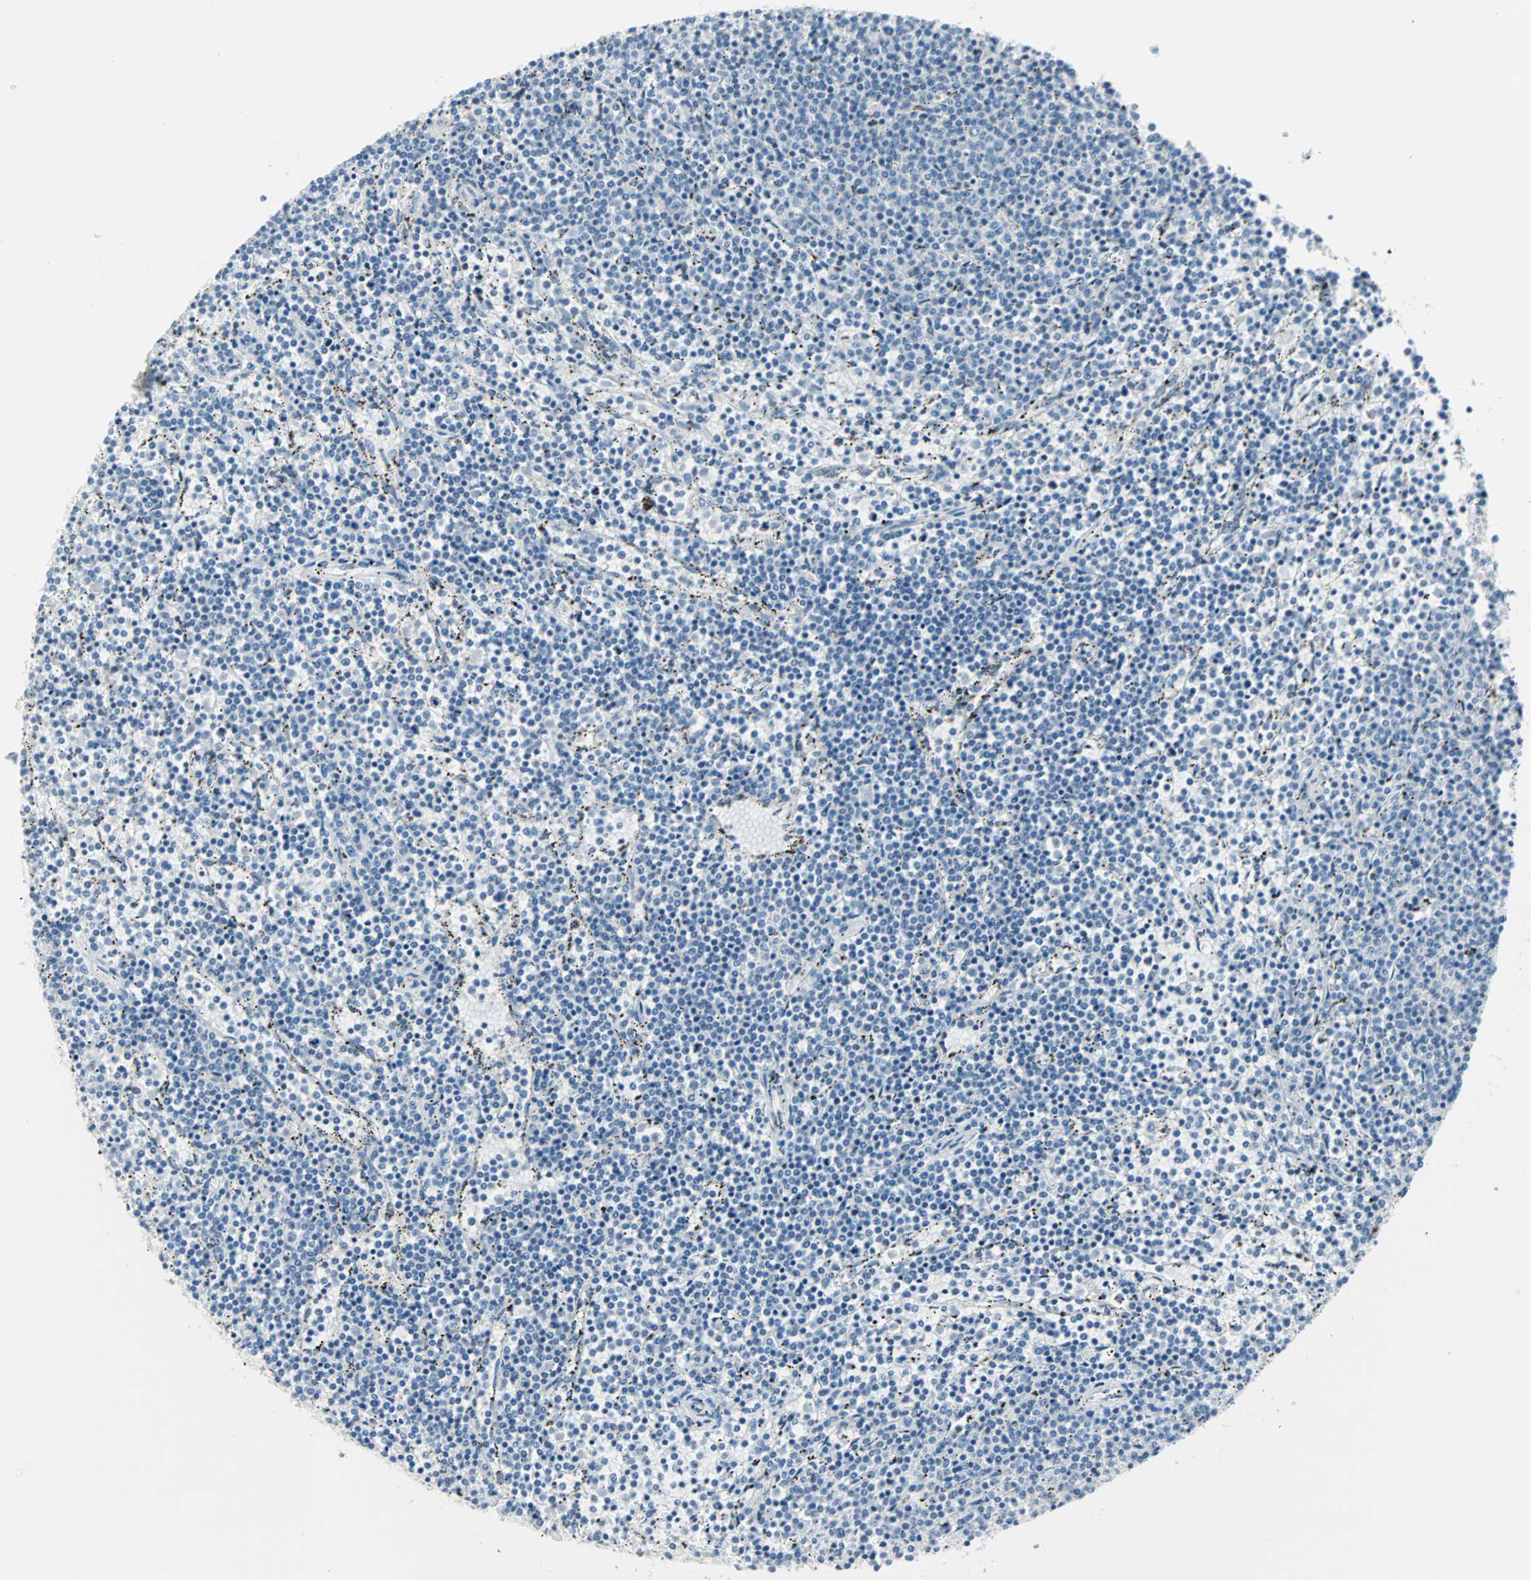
{"staining": {"intensity": "negative", "quantity": "none", "location": "none"}, "tissue": "lymphoma", "cell_type": "Tumor cells", "image_type": "cancer", "snomed": [{"axis": "morphology", "description": "Malignant lymphoma, non-Hodgkin's type, Low grade"}, {"axis": "topography", "description": "Spleen"}], "caption": "An immunohistochemistry (IHC) micrograph of lymphoma is shown. There is no staining in tumor cells of lymphoma.", "gene": "NEFH", "patient": {"sex": "female", "age": 50}}